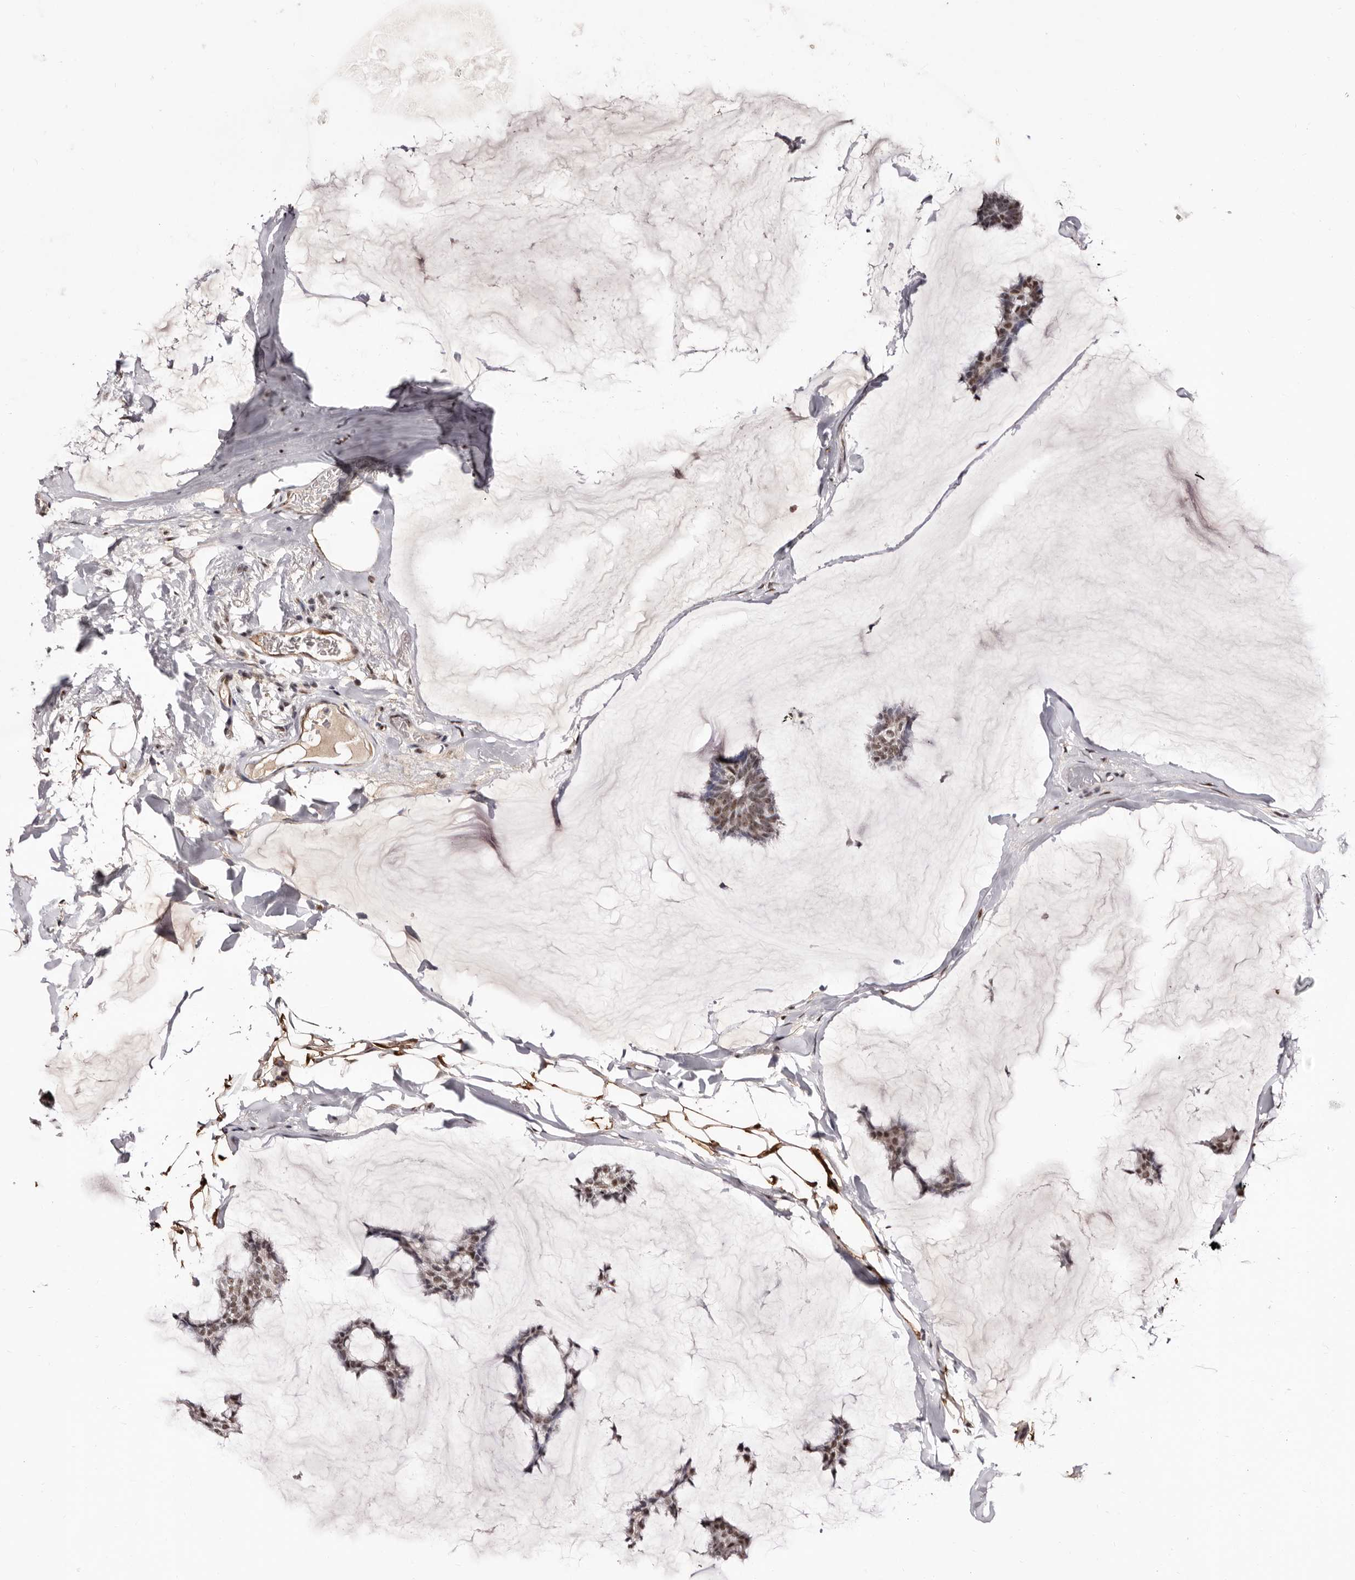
{"staining": {"intensity": "moderate", "quantity": "25%-75%", "location": "nuclear"}, "tissue": "breast cancer", "cell_type": "Tumor cells", "image_type": "cancer", "snomed": [{"axis": "morphology", "description": "Duct carcinoma"}, {"axis": "topography", "description": "Breast"}], "caption": "Moderate nuclear expression is present in about 25%-75% of tumor cells in breast cancer. The protein of interest is shown in brown color, while the nuclei are stained blue.", "gene": "ANAPC11", "patient": {"sex": "female", "age": 93}}